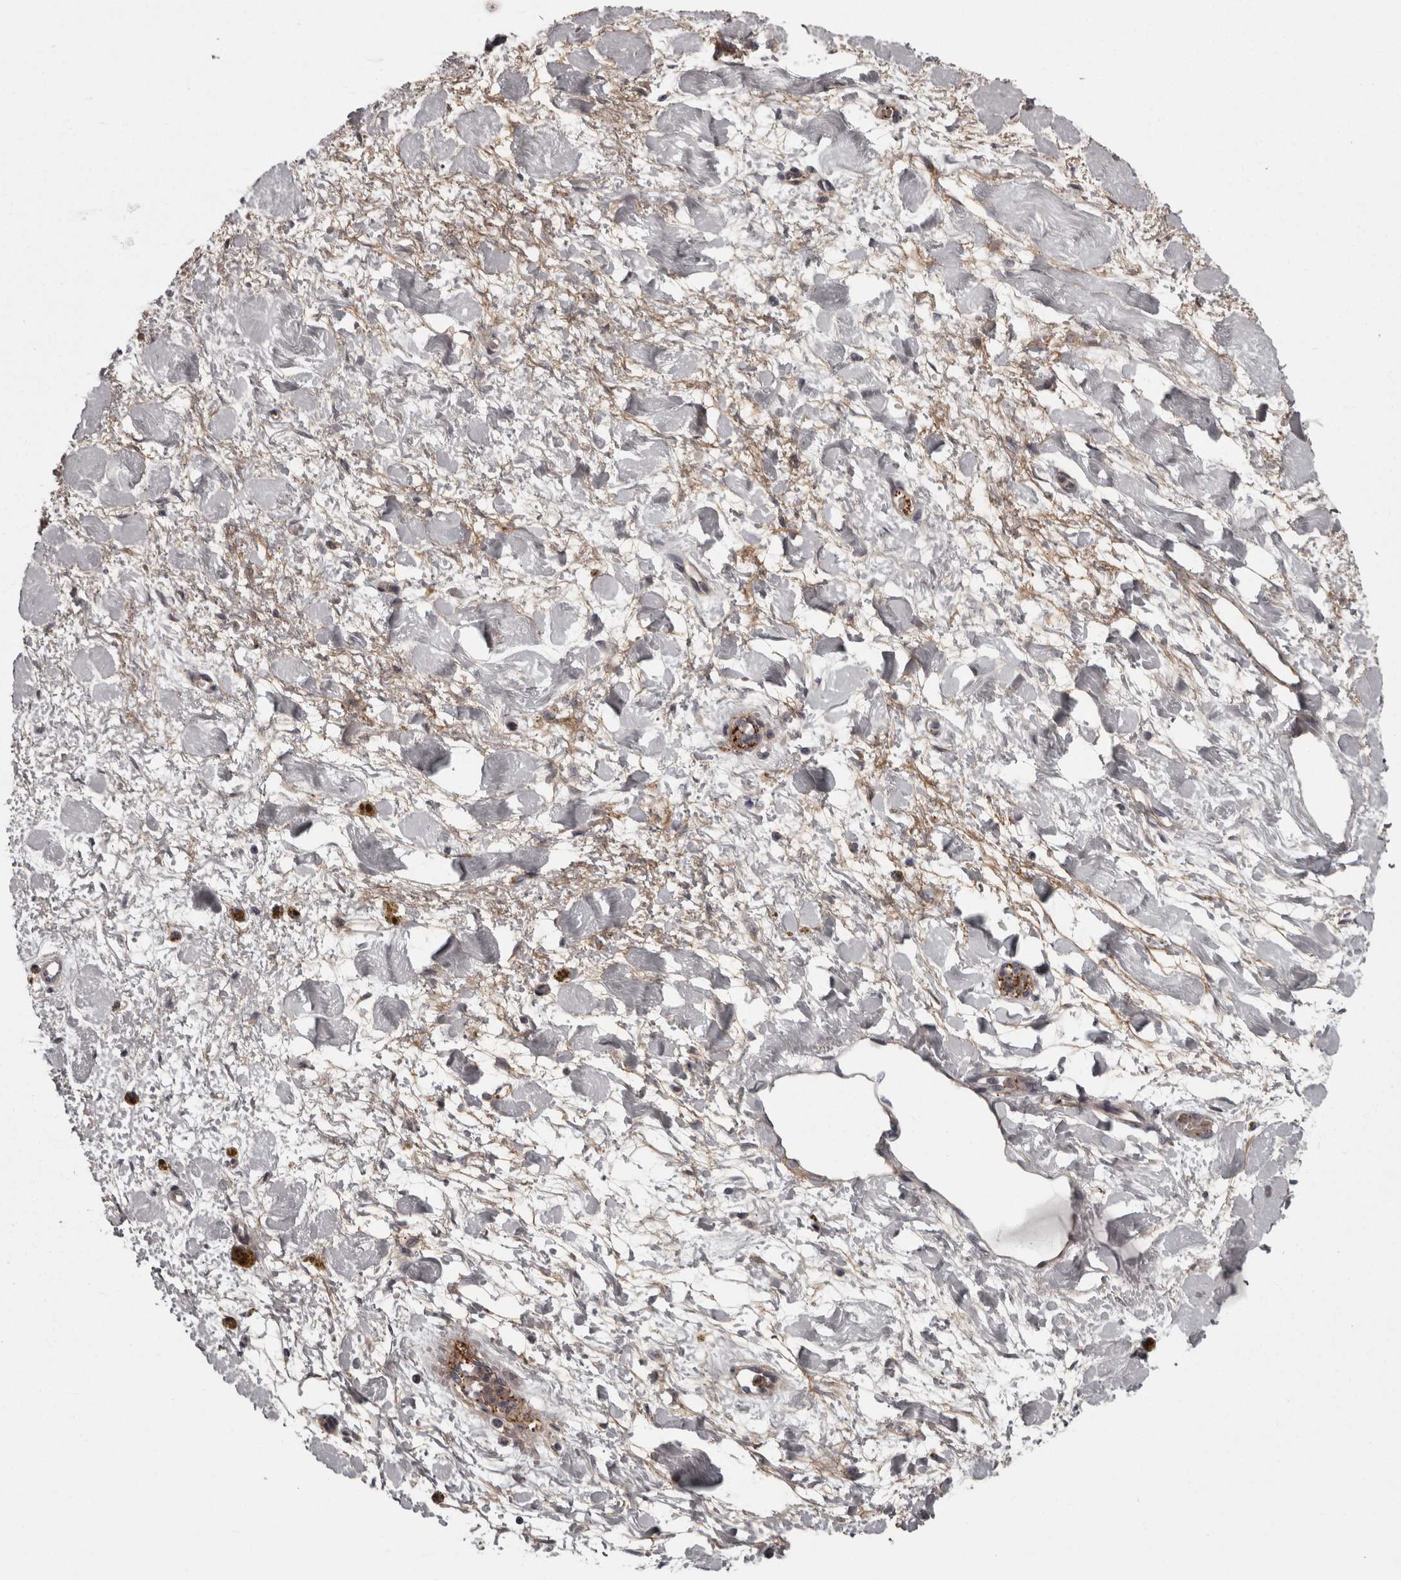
{"staining": {"intensity": "negative", "quantity": "none", "location": "none"}, "tissue": "soft tissue", "cell_type": "Fibroblasts", "image_type": "normal", "snomed": [{"axis": "morphology", "description": "Normal tissue, NOS"}, {"axis": "topography", "description": "Kidney"}, {"axis": "topography", "description": "Peripheral nerve tissue"}], "caption": "Immunohistochemistry micrograph of normal soft tissue: human soft tissue stained with DAB demonstrates no significant protein positivity in fibroblasts. (DAB (3,3'-diaminobenzidine) IHC, high magnification).", "gene": "RSU1", "patient": {"sex": "male", "age": 7}}